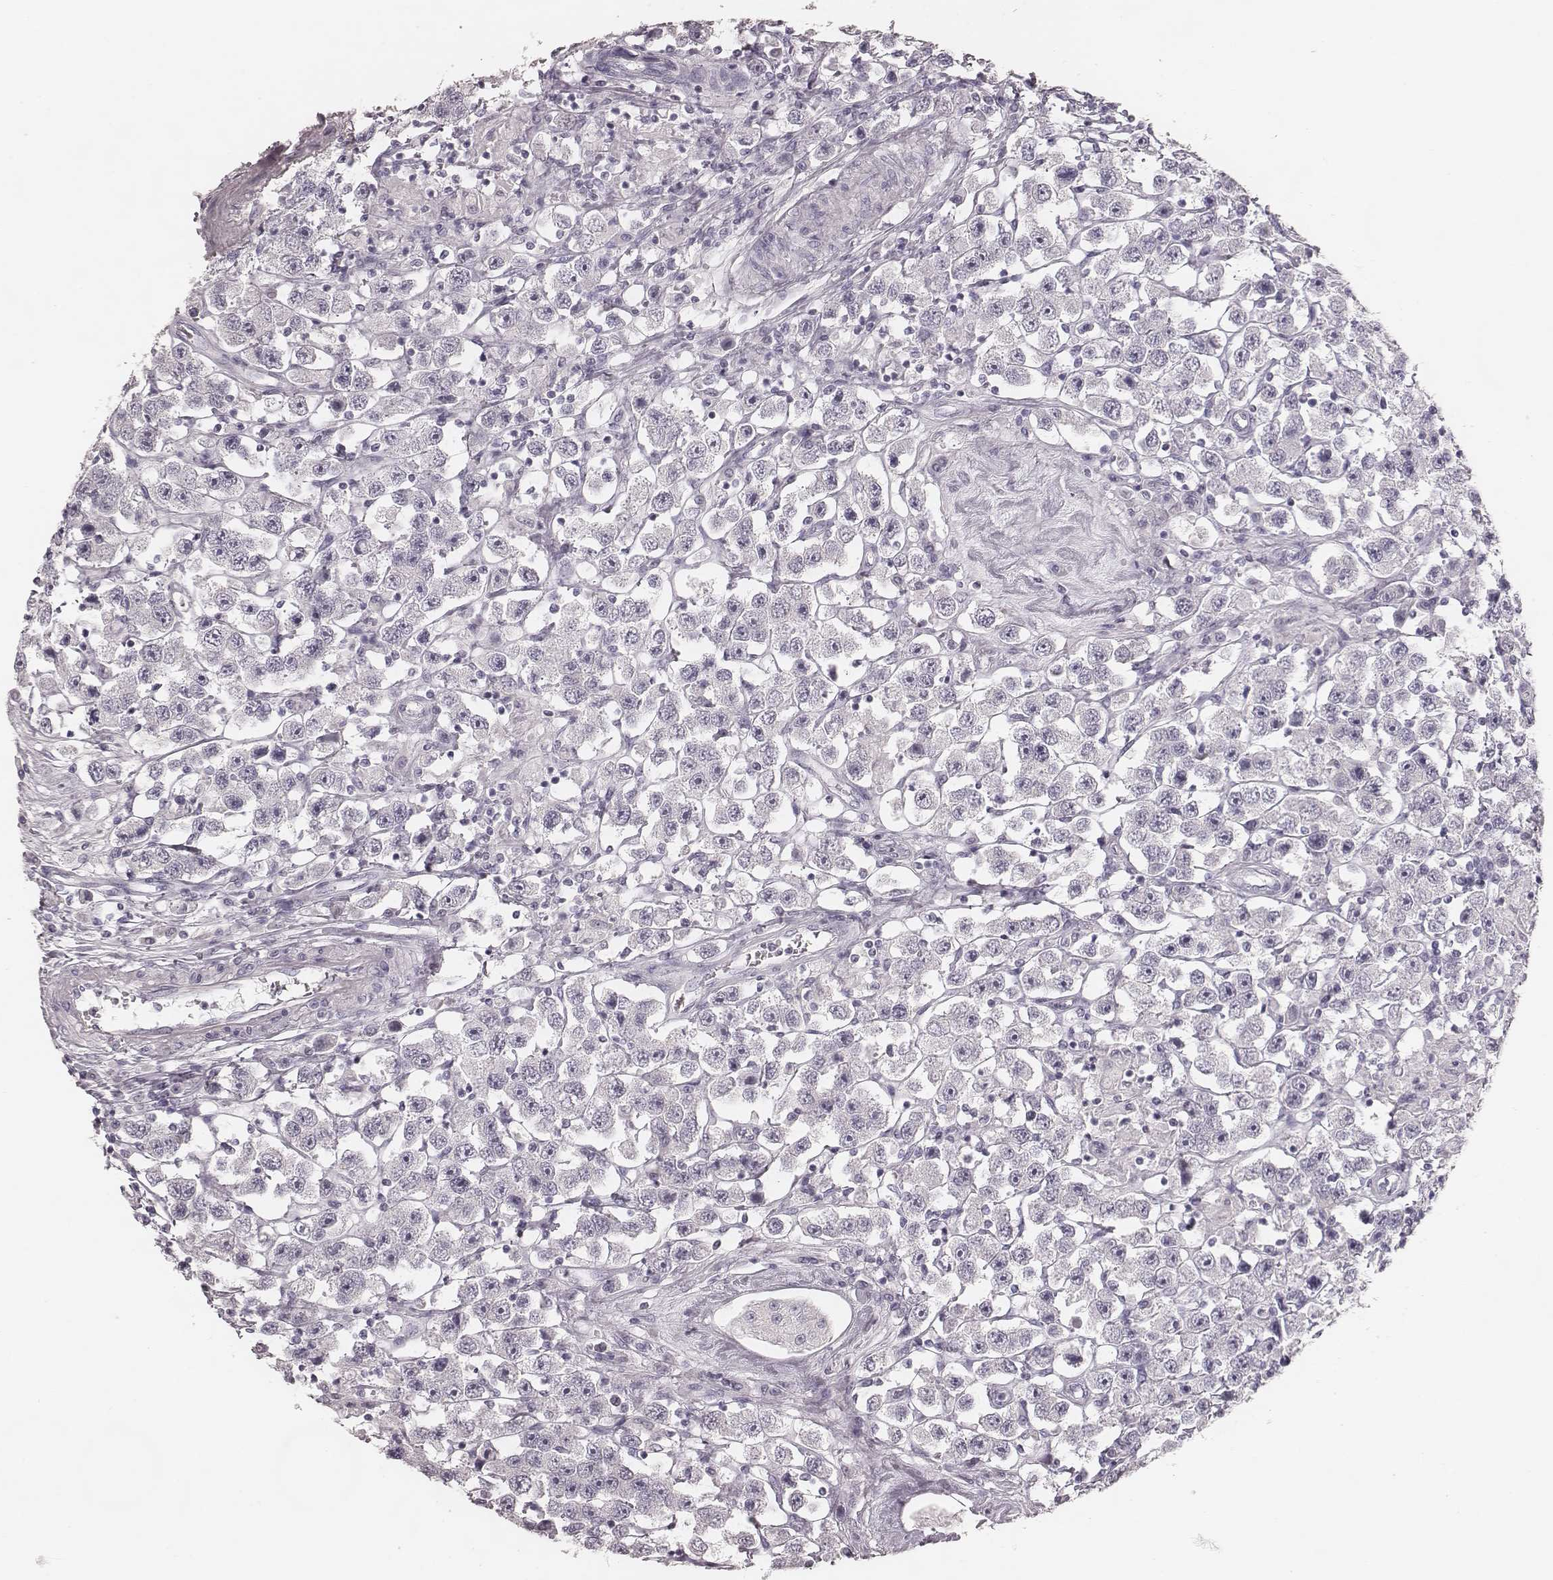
{"staining": {"intensity": "negative", "quantity": "none", "location": "none"}, "tissue": "testis cancer", "cell_type": "Tumor cells", "image_type": "cancer", "snomed": [{"axis": "morphology", "description": "Seminoma, NOS"}, {"axis": "topography", "description": "Testis"}], "caption": "Image shows no significant protein staining in tumor cells of testis cancer (seminoma). (DAB immunohistochemistry (IHC) with hematoxylin counter stain).", "gene": "SPA17", "patient": {"sex": "male", "age": 45}}